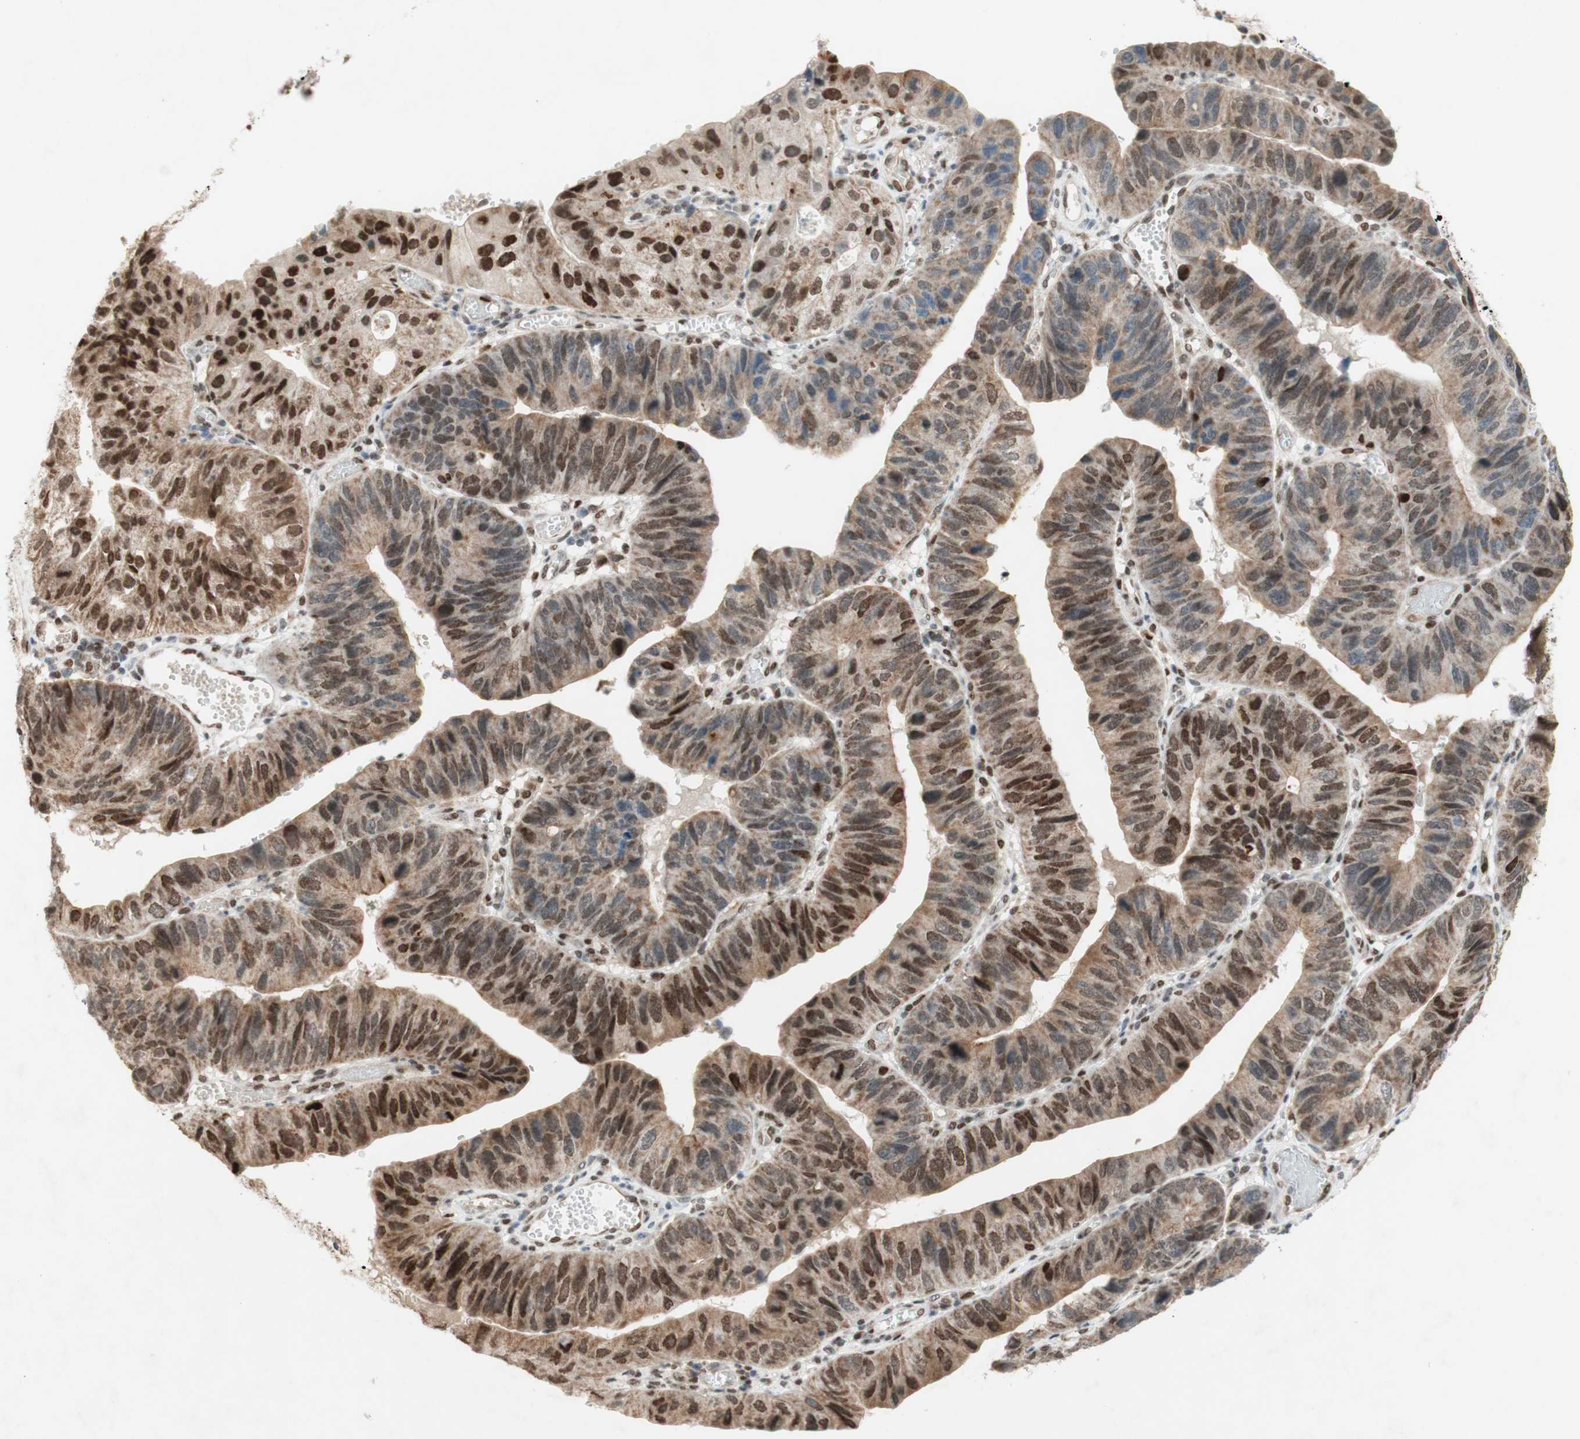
{"staining": {"intensity": "strong", "quantity": "25%-75%", "location": "cytoplasmic/membranous,nuclear"}, "tissue": "stomach cancer", "cell_type": "Tumor cells", "image_type": "cancer", "snomed": [{"axis": "morphology", "description": "Adenocarcinoma, NOS"}, {"axis": "topography", "description": "Stomach"}], "caption": "Approximately 25%-75% of tumor cells in stomach adenocarcinoma show strong cytoplasmic/membranous and nuclear protein positivity as visualized by brown immunohistochemical staining.", "gene": "DNMT3A", "patient": {"sex": "male", "age": 59}}